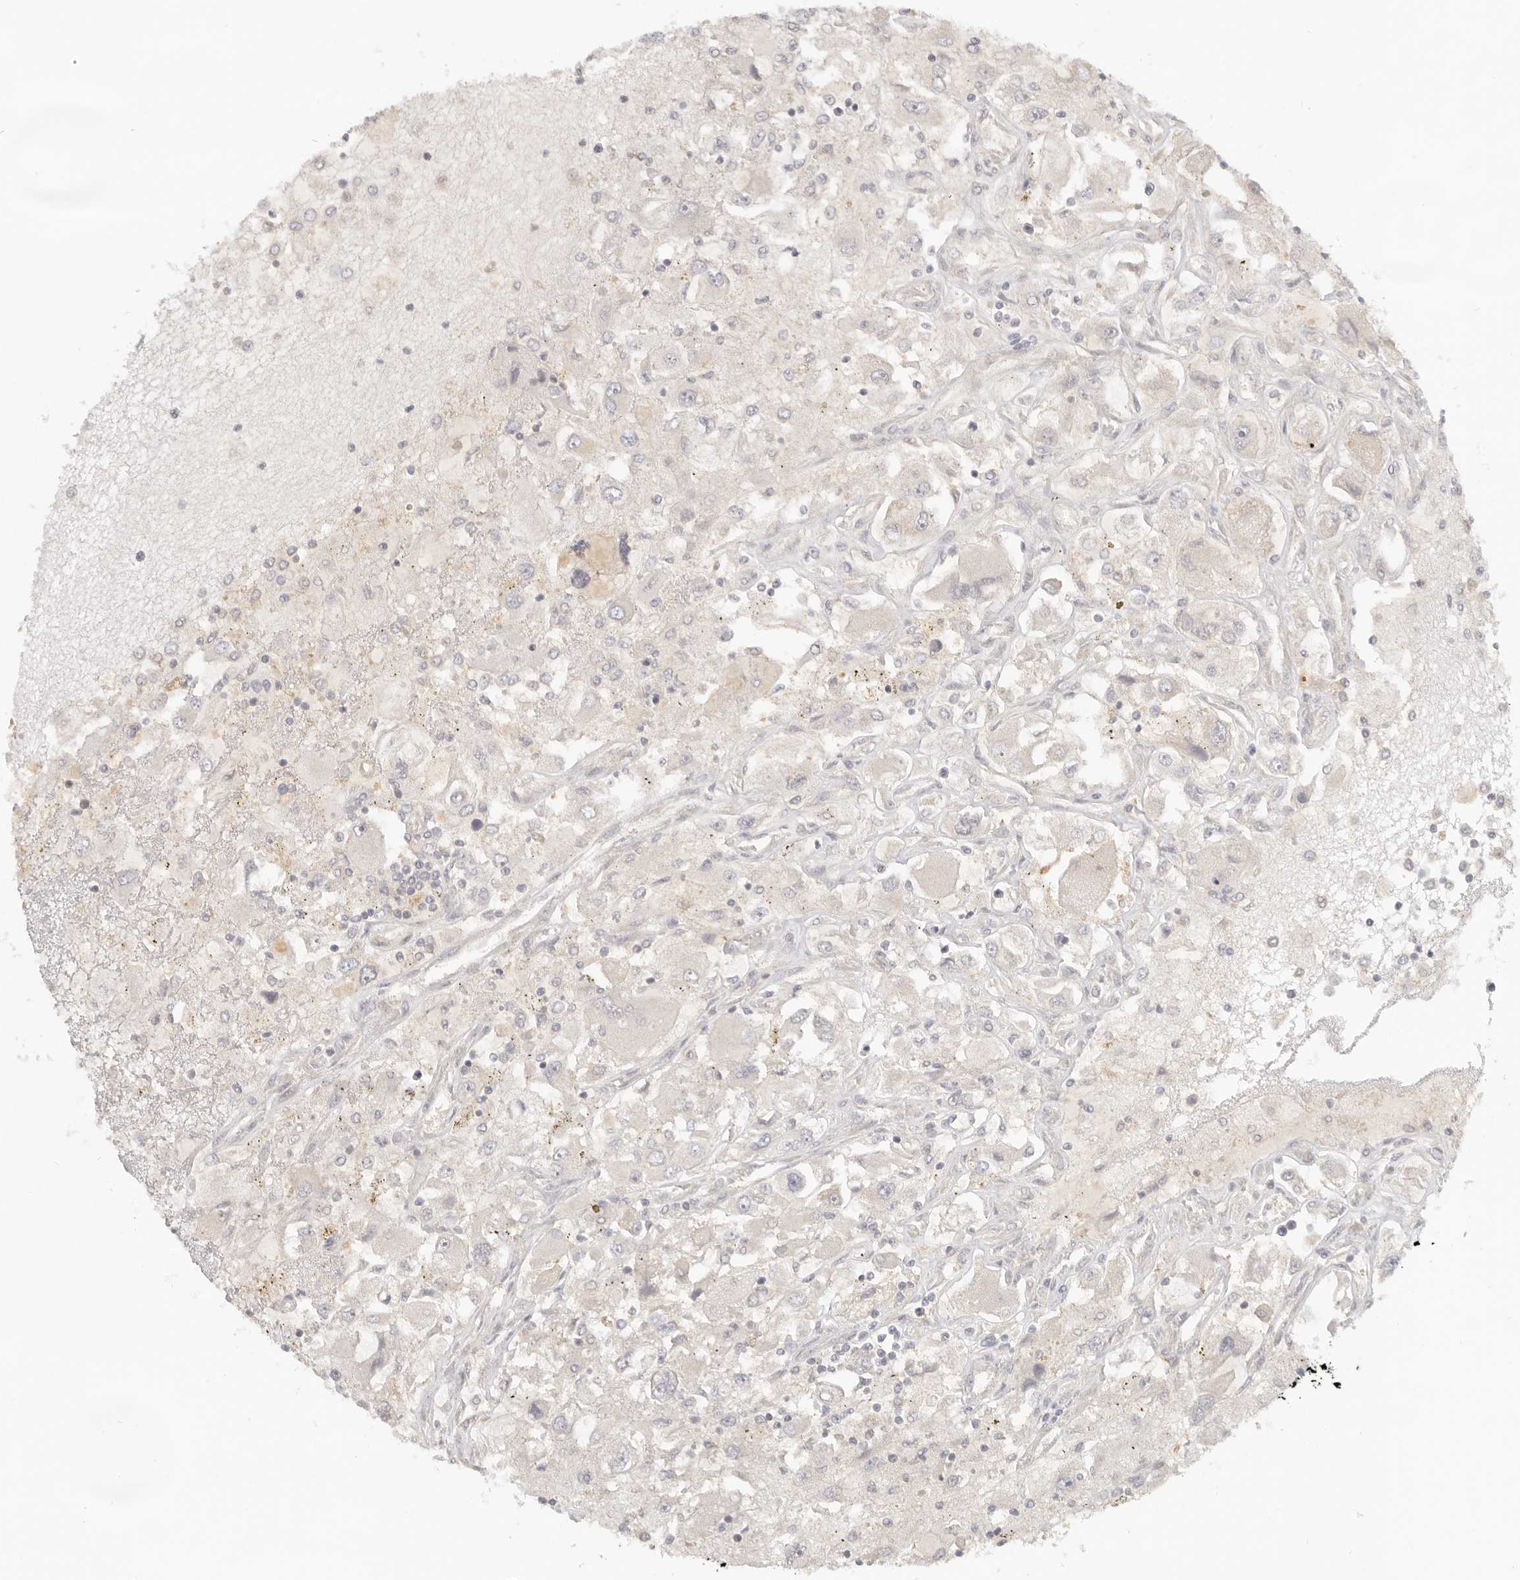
{"staining": {"intensity": "negative", "quantity": "none", "location": "none"}, "tissue": "renal cancer", "cell_type": "Tumor cells", "image_type": "cancer", "snomed": [{"axis": "morphology", "description": "Adenocarcinoma, NOS"}, {"axis": "topography", "description": "Kidney"}], "caption": "The micrograph demonstrates no staining of tumor cells in renal cancer.", "gene": "AHDC1", "patient": {"sex": "female", "age": 52}}